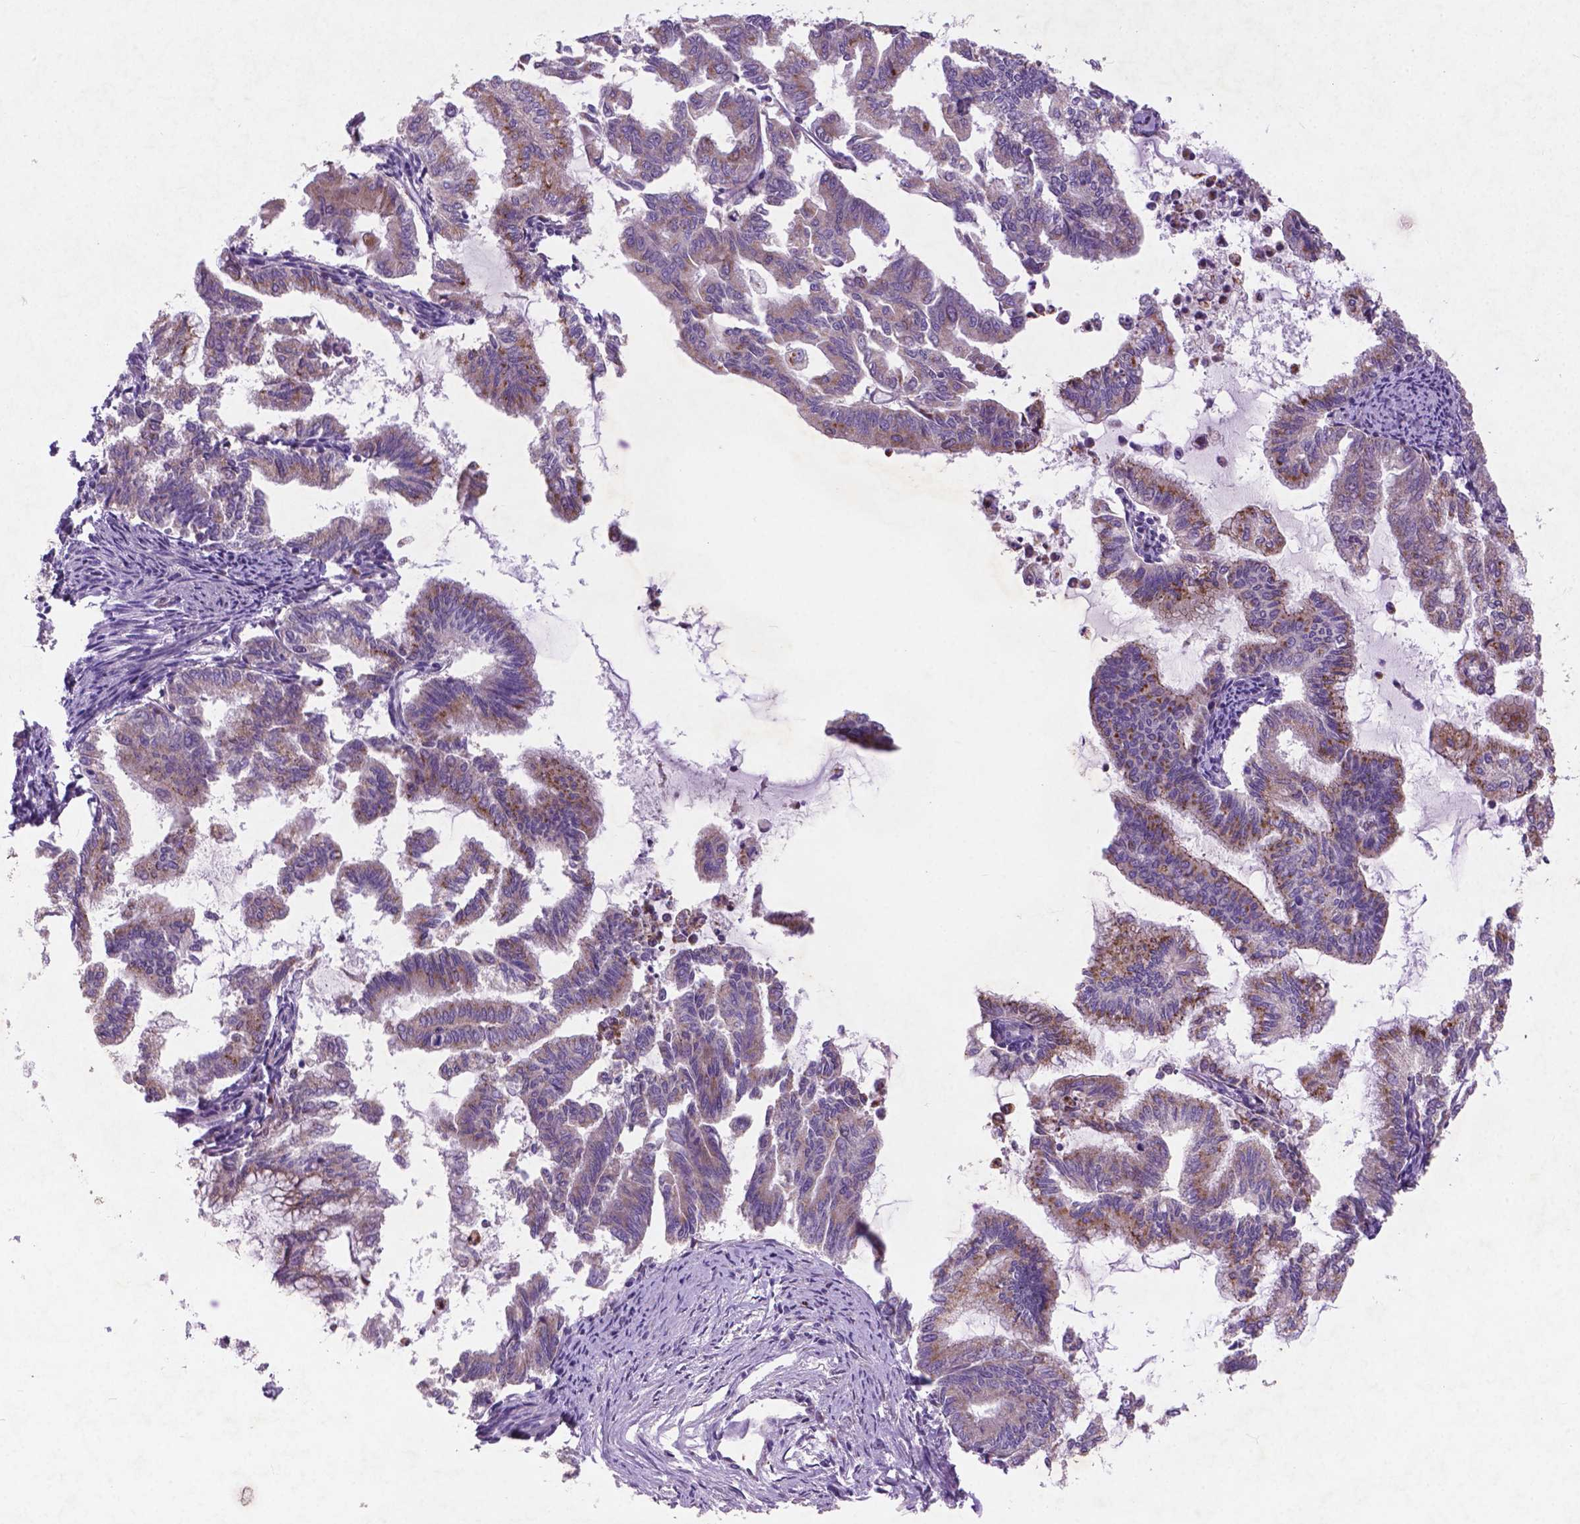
{"staining": {"intensity": "moderate", "quantity": ">75%", "location": "cytoplasmic/membranous"}, "tissue": "endometrial cancer", "cell_type": "Tumor cells", "image_type": "cancer", "snomed": [{"axis": "morphology", "description": "Adenocarcinoma, NOS"}, {"axis": "topography", "description": "Endometrium"}], "caption": "Tumor cells display medium levels of moderate cytoplasmic/membranous staining in approximately >75% of cells in endometrial cancer.", "gene": "ATG4D", "patient": {"sex": "female", "age": 79}}